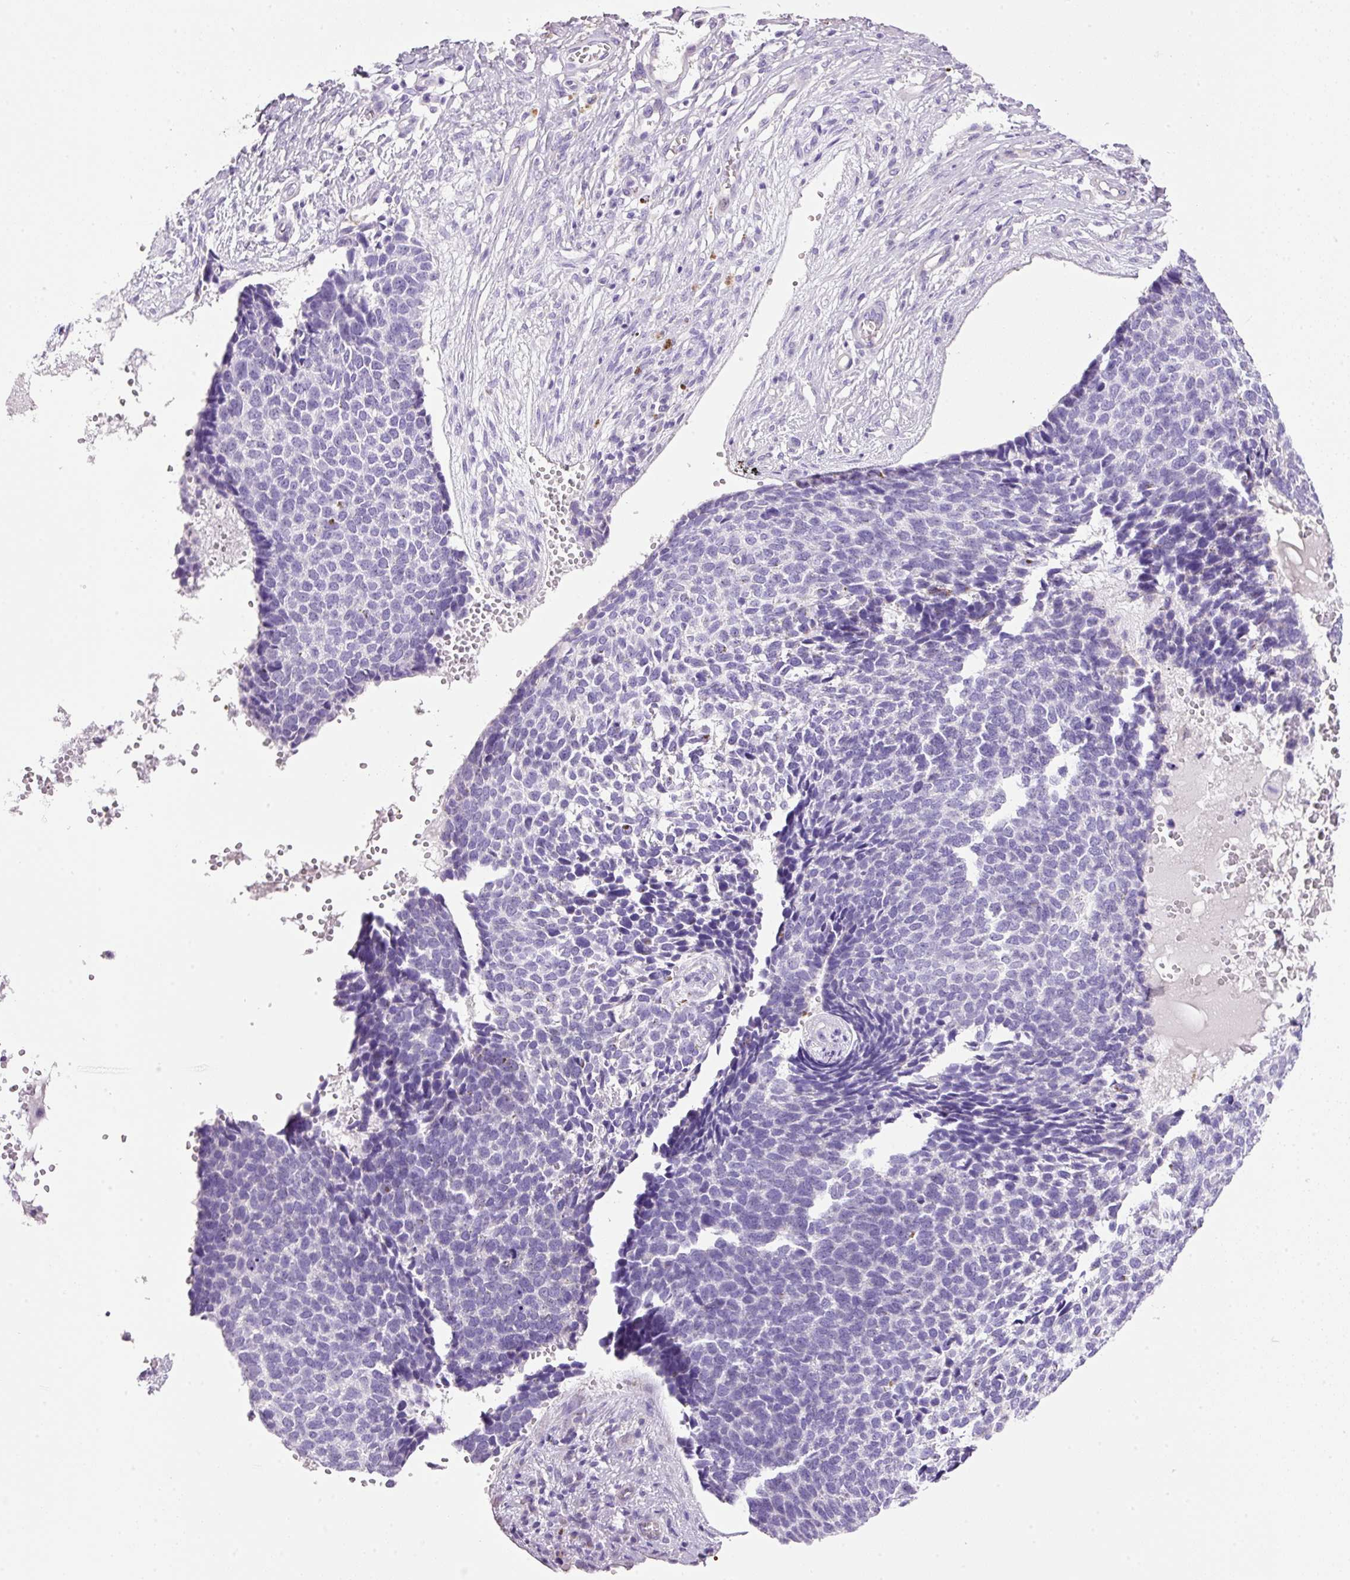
{"staining": {"intensity": "negative", "quantity": "none", "location": "none"}, "tissue": "skin cancer", "cell_type": "Tumor cells", "image_type": "cancer", "snomed": [{"axis": "morphology", "description": "Basal cell carcinoma"}, {"axis": "topography", "description": "Skin"}], "caption": "DAB (3,3'-diaminobenzidine) immunohistochemical staining of human skin basal cell carcinoma demonstrates no significant positivity in tumor cells.", "gene": "BSND", "patient": {"sex": "female", "age": 84}}